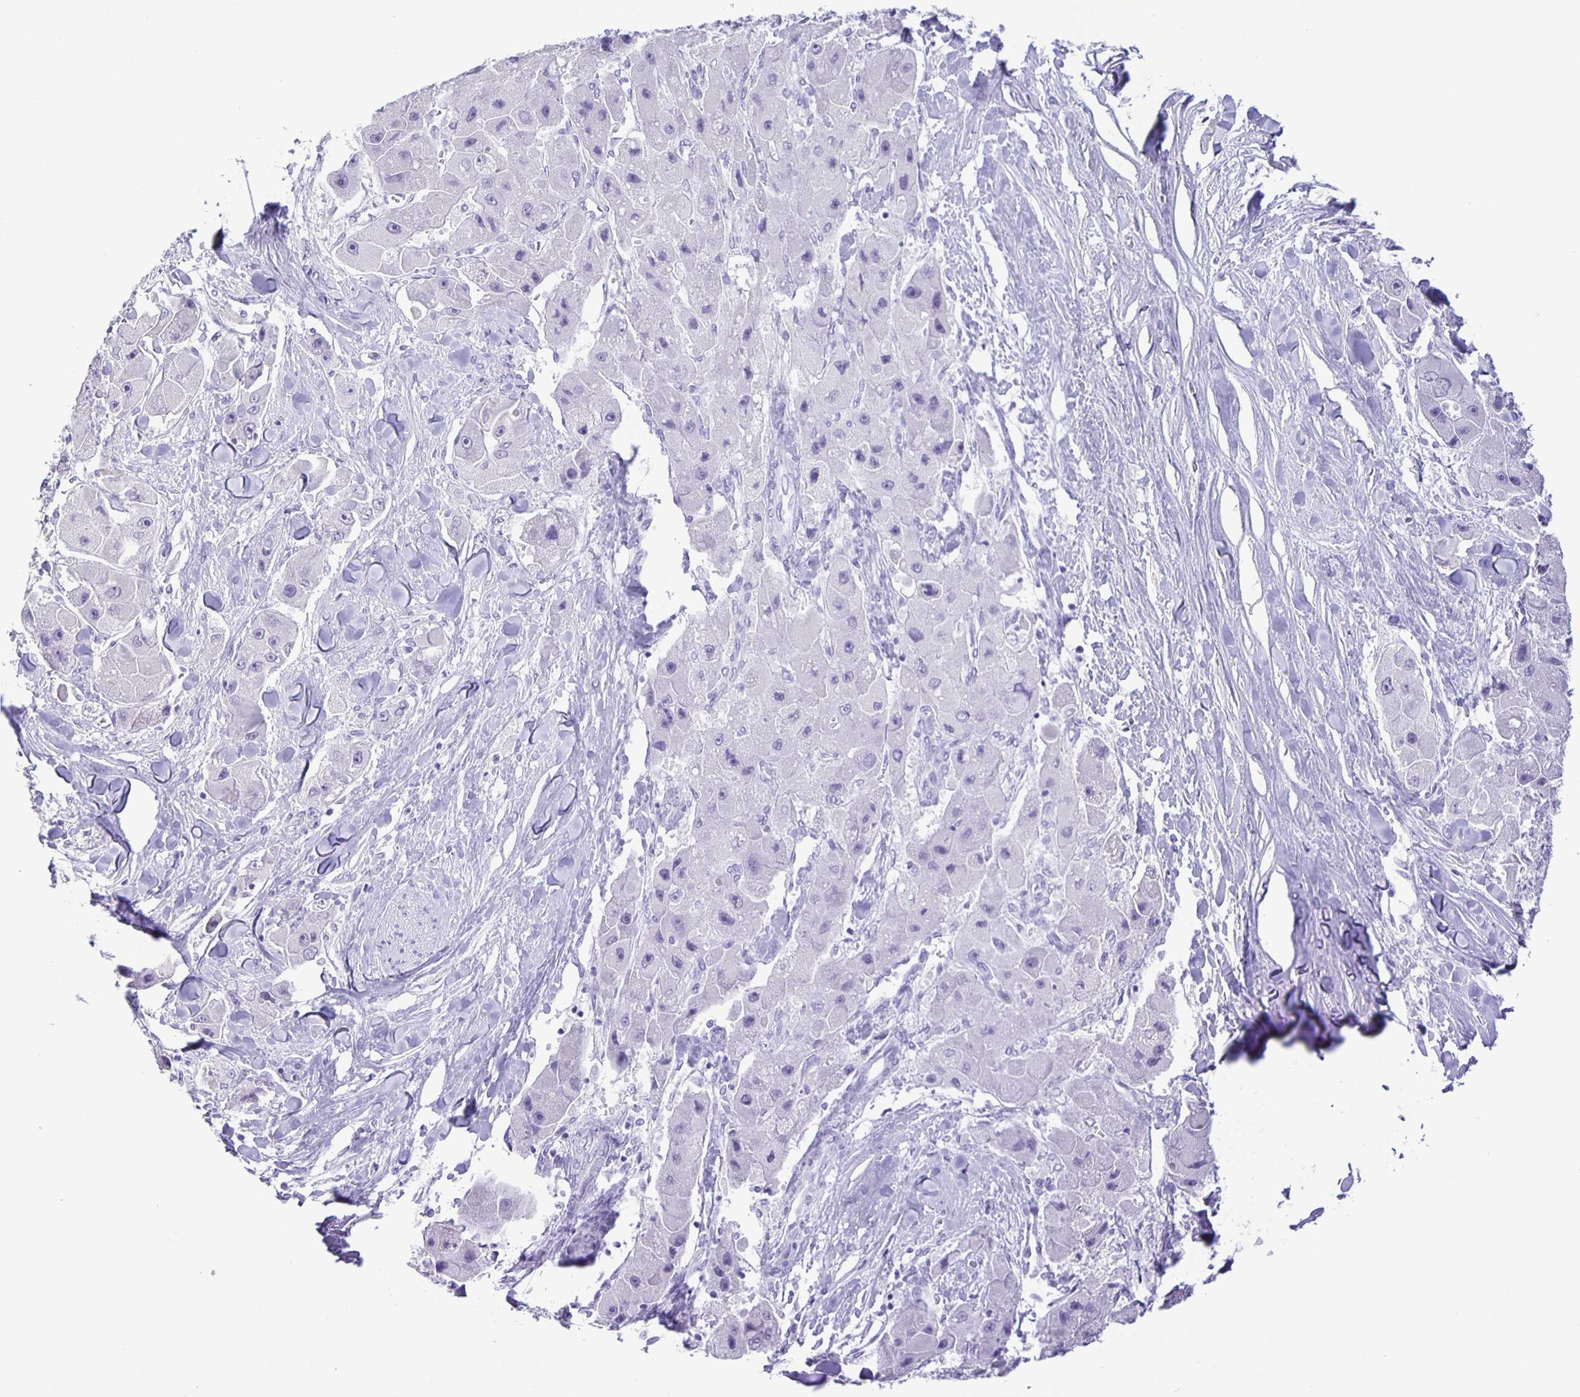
{"staining": {"intensity": "negative", "quantity": "none", "location": "none"}, "tissue": "liver cancer", "cell_type": "Tumor cells", "image_type": "cancer", "snomed": [{"axis": "morphology", "description": "Carcinoma, Hepatocellular, NOS"}, {"axis": "topography", "description": "Liver"}], "caption": "The image shows no staining of tumor cells in hepatocellular carcinoma (liver).", "gene": "EZHIP", "patient": {"sex": "male", "age": 24}}